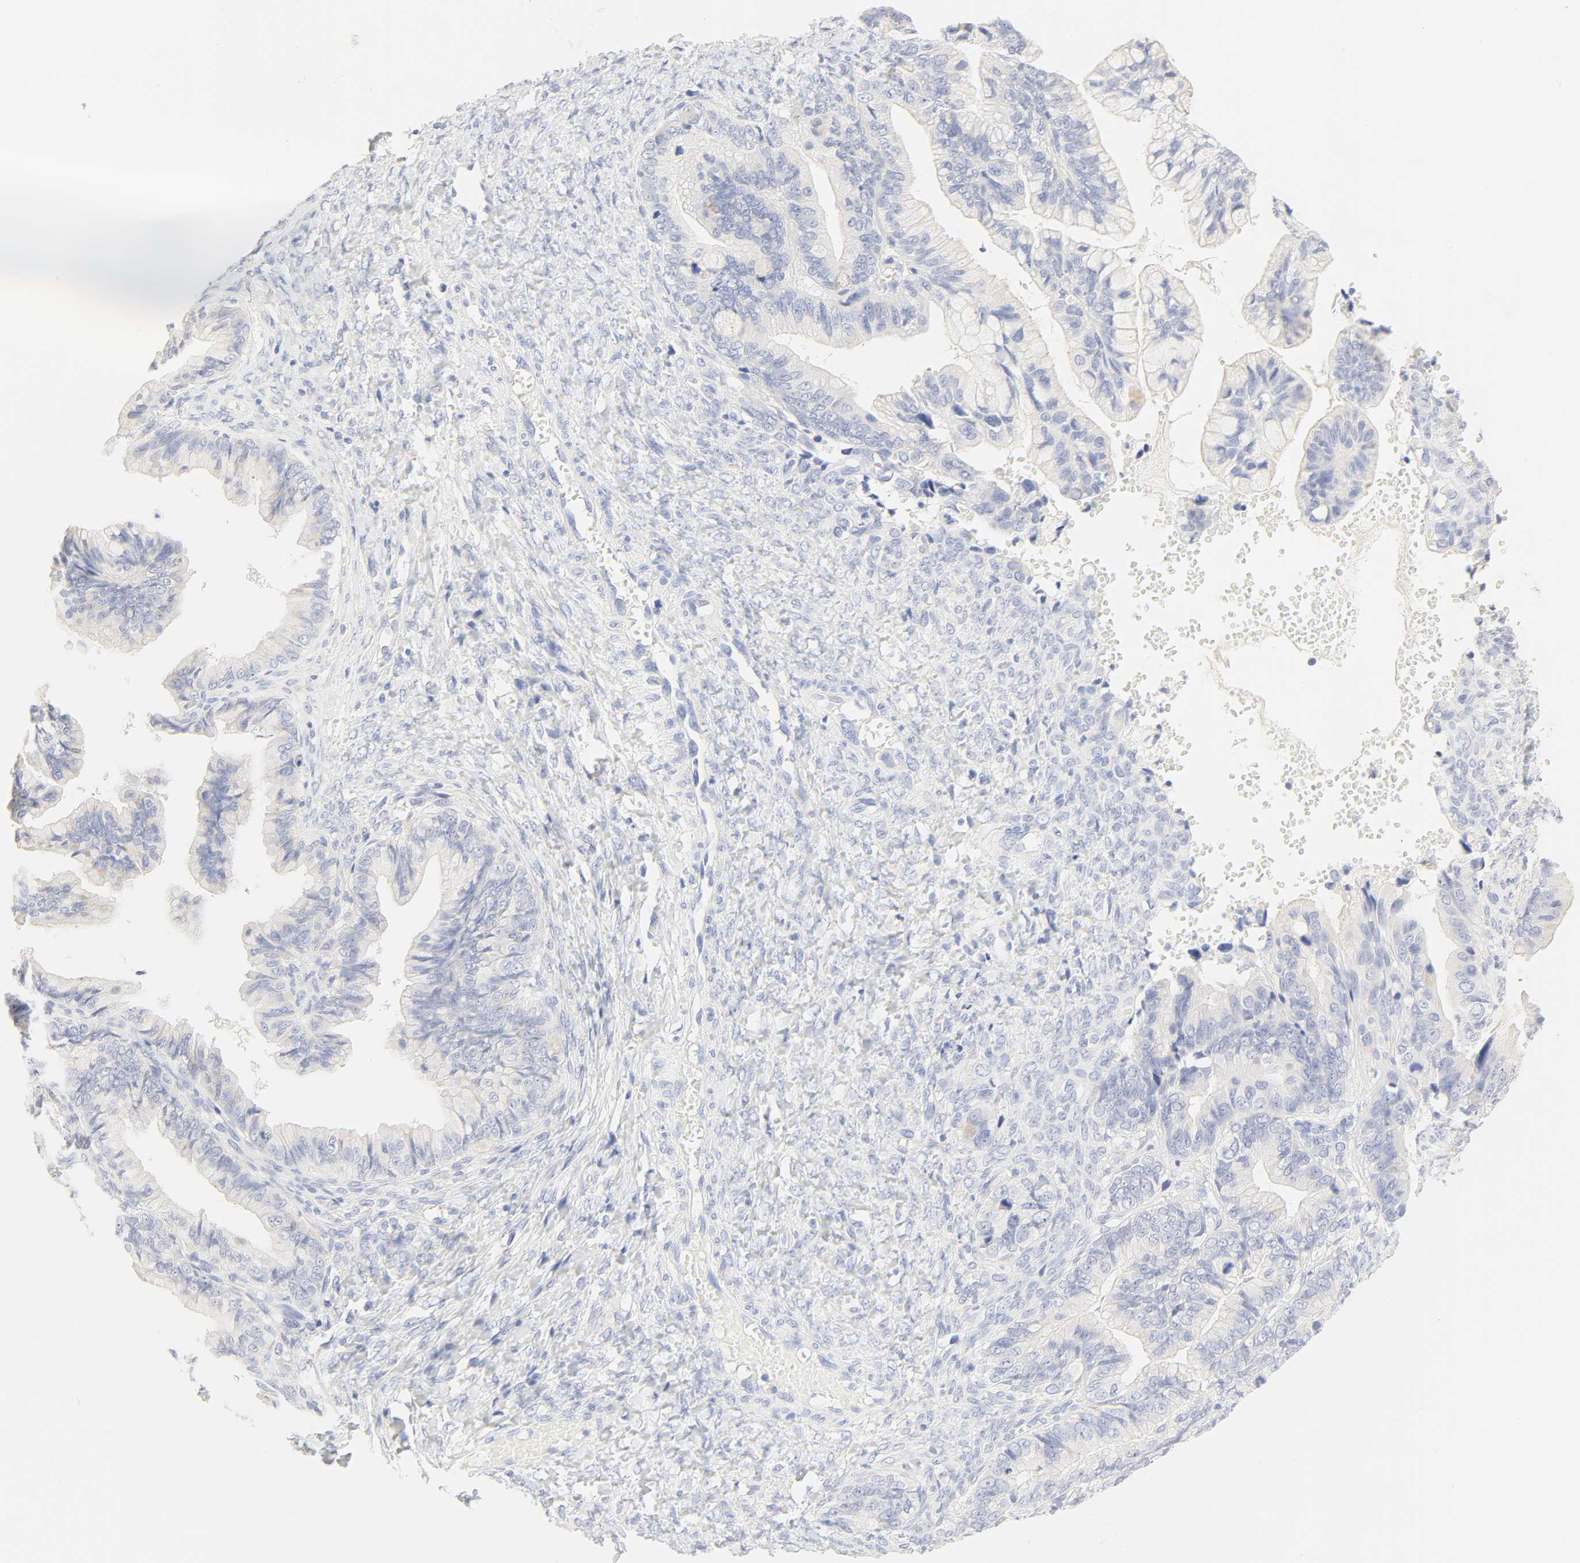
{"staining": {"intensity": "negative", "quantity": "none", "location": "none"}, "tissue": "ovarian cancer", "cell_type": "Tumor cells", "image_type": "cancer", "snomed": [{"axis": "morphology", "description": "Cystadenocarcinoma, mucinous, NOS"}, {"axis": "topography", "description": "Ovary"}], "caption": "This is a photomicrograph of immunohistochemistry staining of ovarian cancer, which shows no expression in tumor cells.", "gene": "SLCO1B3", "patient": {"sex": "female", "age": 36}}